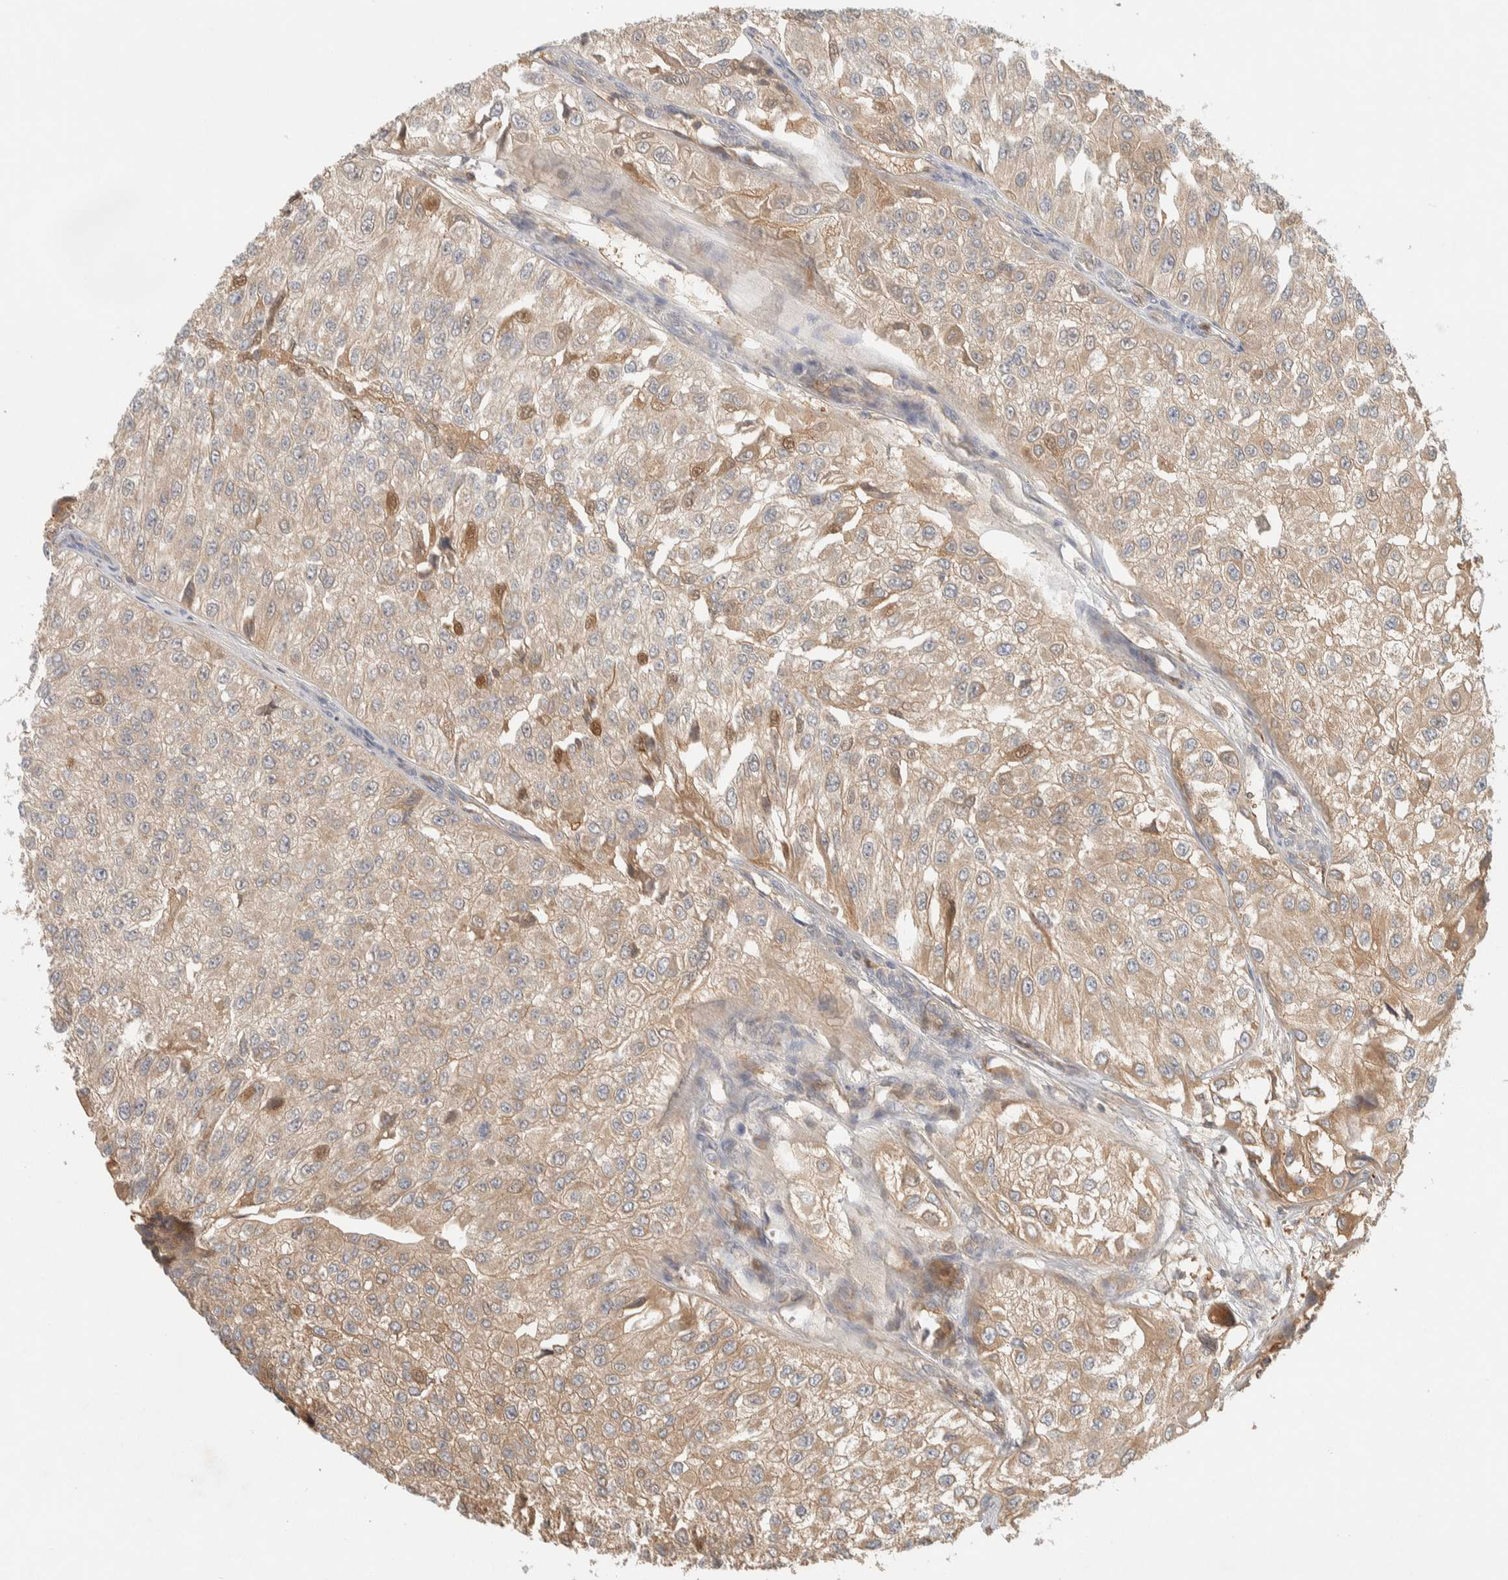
{"staining": {"intensity": "weak", "quantity": ">75%", "location": "cytoplasmic/membranous"}, "tissue": "urothelial cancer", "cell_type": "Tumor cells", "image_type": "cancer", "snomed": [{"axis": "morphology", "description": "Urothelial carcinoma, High grade"}, {"axis": "topography", "description": "Kidney"}, {"axis": "topography", "description": "Urinary bladder"}], "caption": "High-grade urothelial carcinoma was stained to show a protein in brown. There is low levels of weak cytoplasmic/membranous expression in approximately >75% of tumor cells. Immunohistochemistry stains the protein in brown and the nuclei are stained blue.", "gene": "FAM167A", "patient": {"sex": "male", "age": 77}}